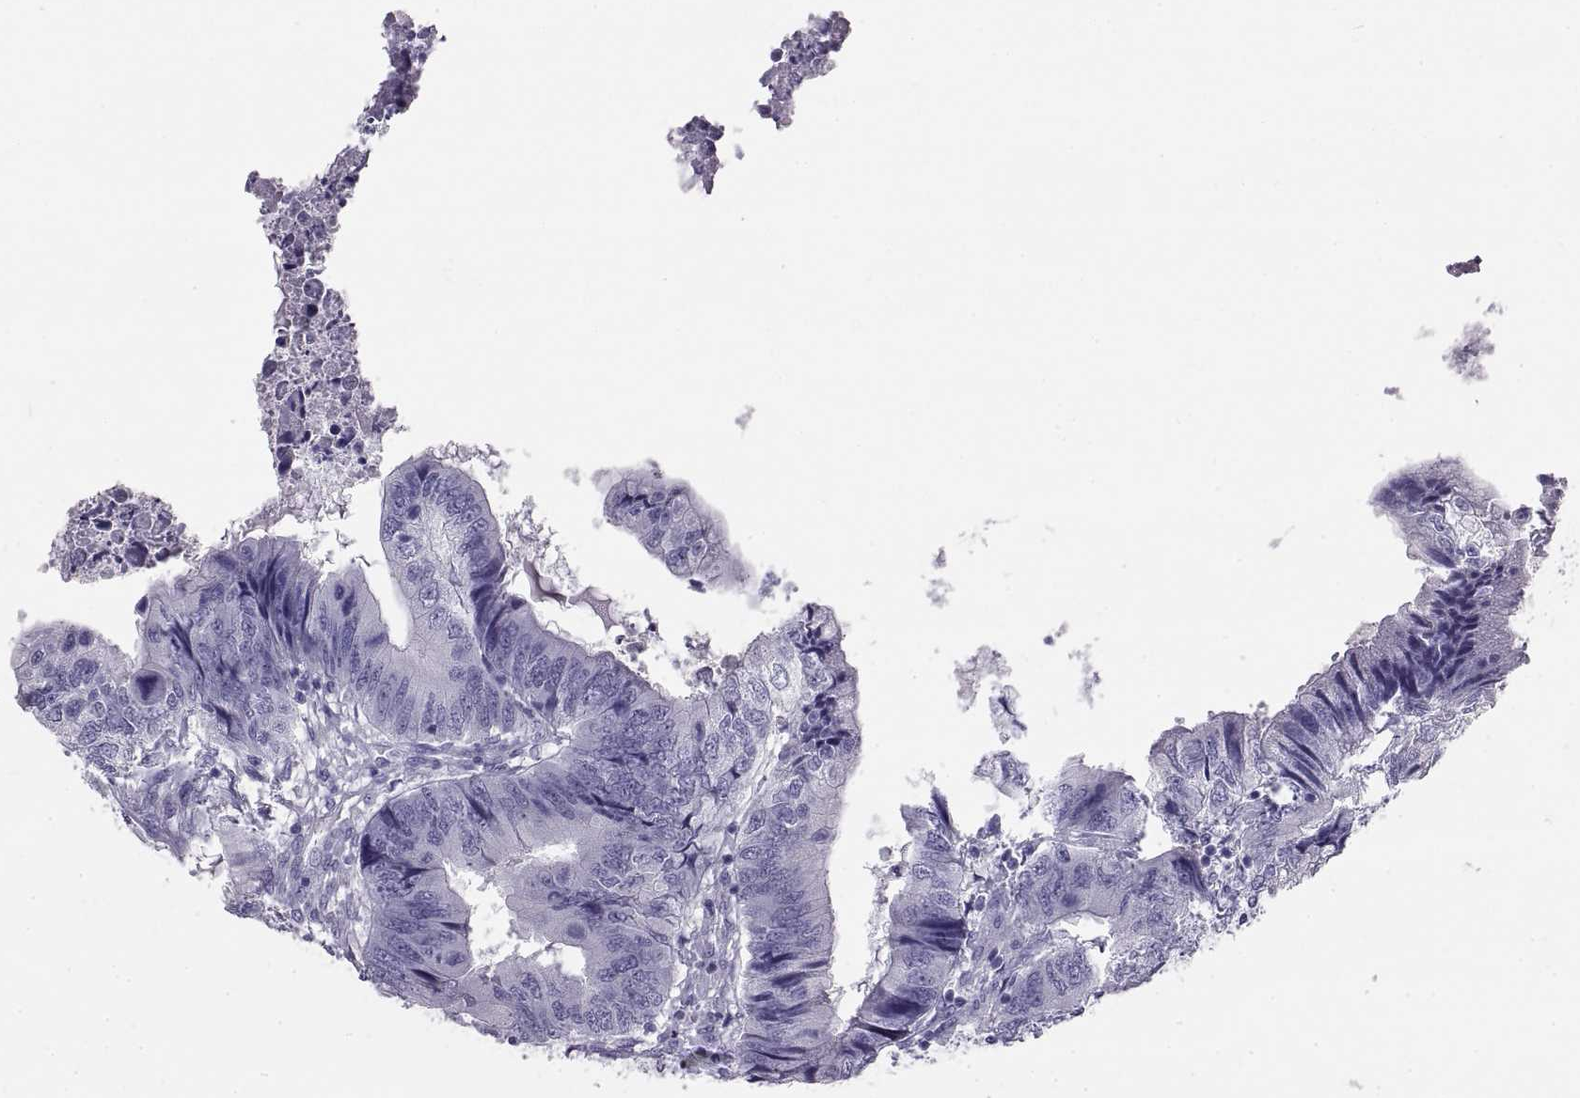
{"staining": {"intensity": "negative", "quantity": "none", "location": "none"}, "tissue": "colorectal cancer", "cell_type": "Tumor cells", "image_type": "cancer", "snomed": [{"axis": "morphology", "description": "Adenocarcinoma, NOS"}, {"axis": "topography", "description": "Colon"}], "caption": "High power microscopy micrograph of an immunohistochemistry (IHC) photomicrograph of colorectal cancer, revealing no significant staining in tumor cells.", "gene": "RLBP1", "patient": {"sex": "male", "age": 53}}